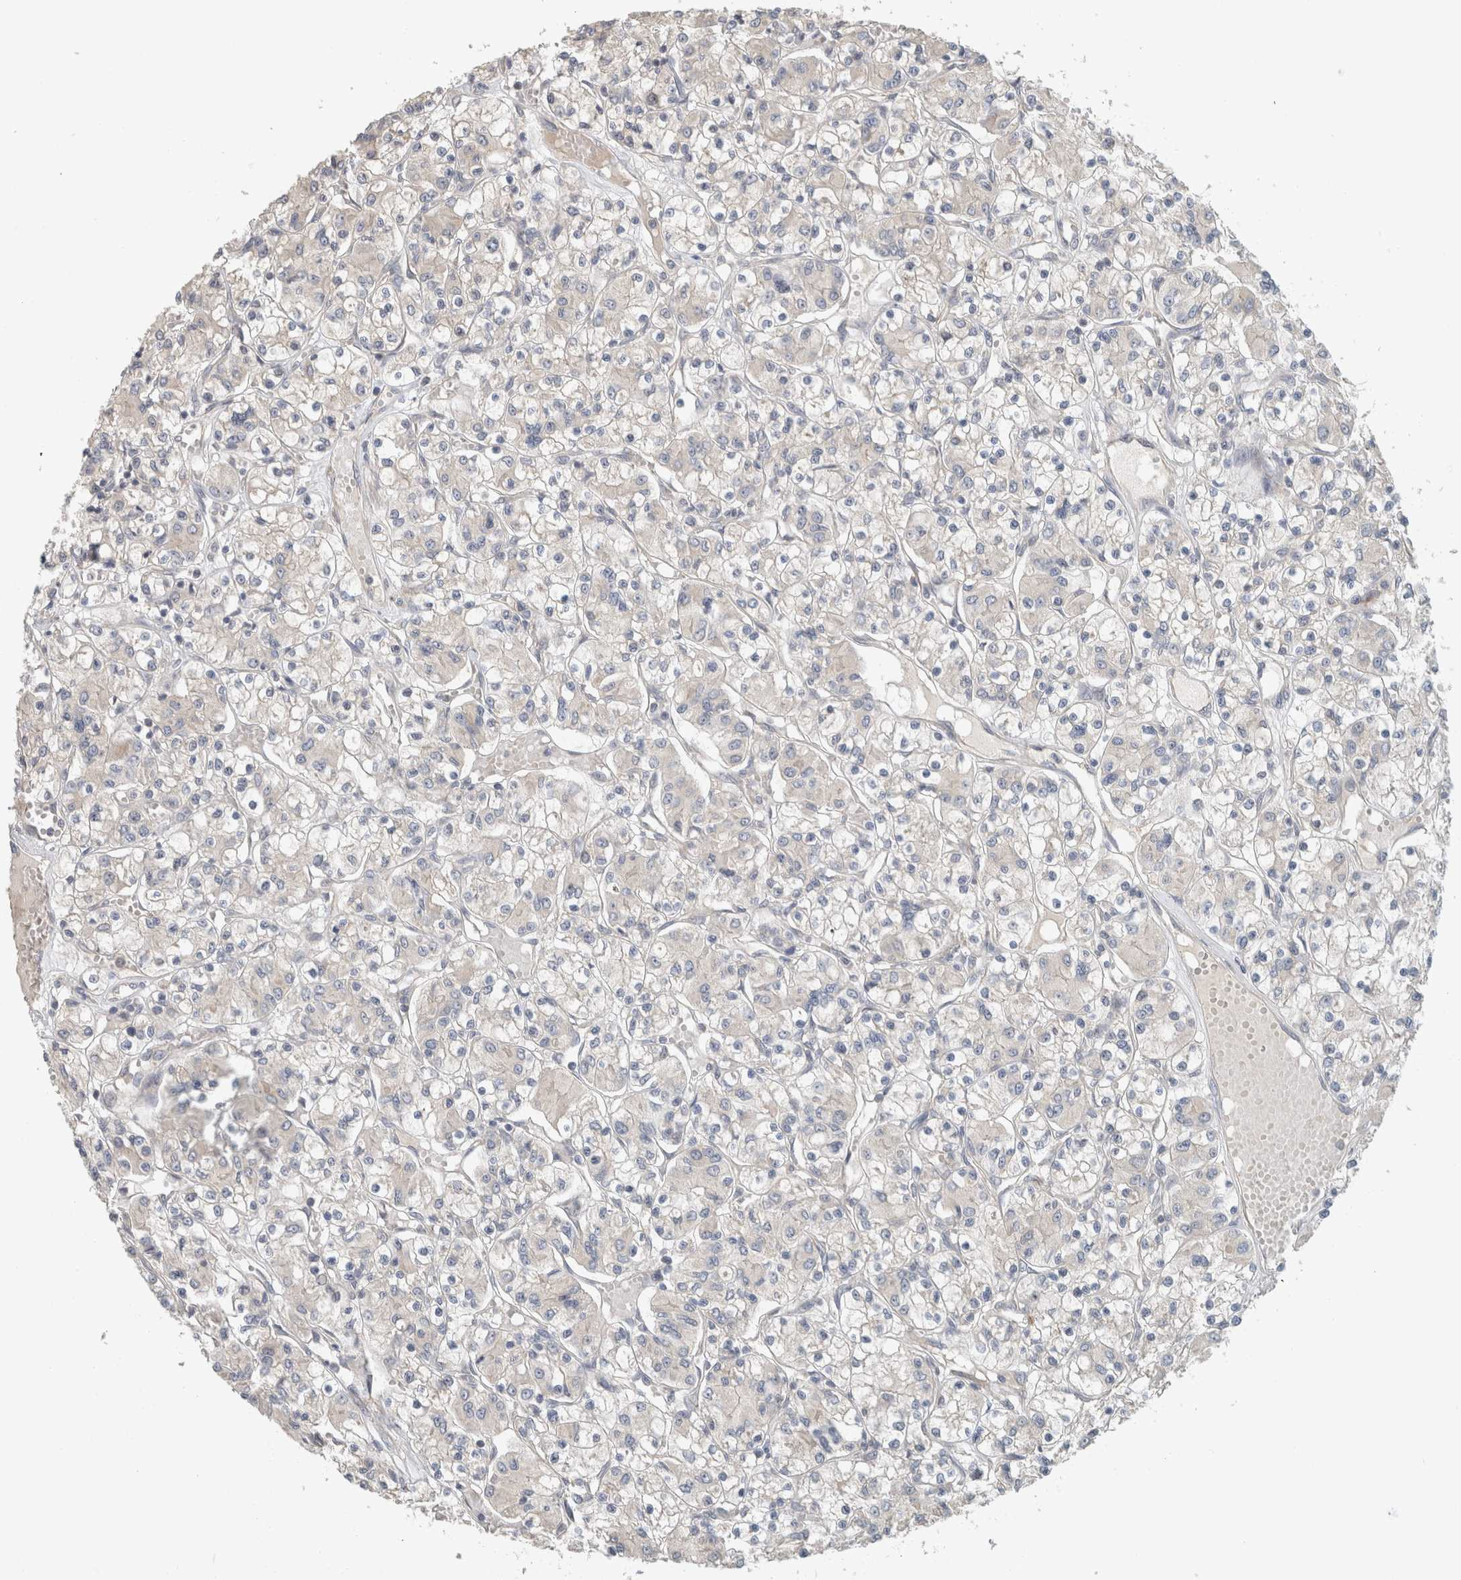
{"staining": {"intensity": "negative", "quantity": "none", "location": "none"}, "tissue": "renal cancer", "cell_type": "Tumor cells", "image_type": "cancer", "snomed": [{"axis": "morphology", "description": "Adenocarcinoma, NOS"}, {"axis": "topography", "description": "Kidney"}], "caption": "Protein analysis of adenocarcinoma (renal) exhibits no significant staining in tumor cells. (DAB immunohistochemistry (IHC) with hematoxylin counter stain).", "gene": "ERCC6L2", "patient": {"sex": "female", "age": 59}}